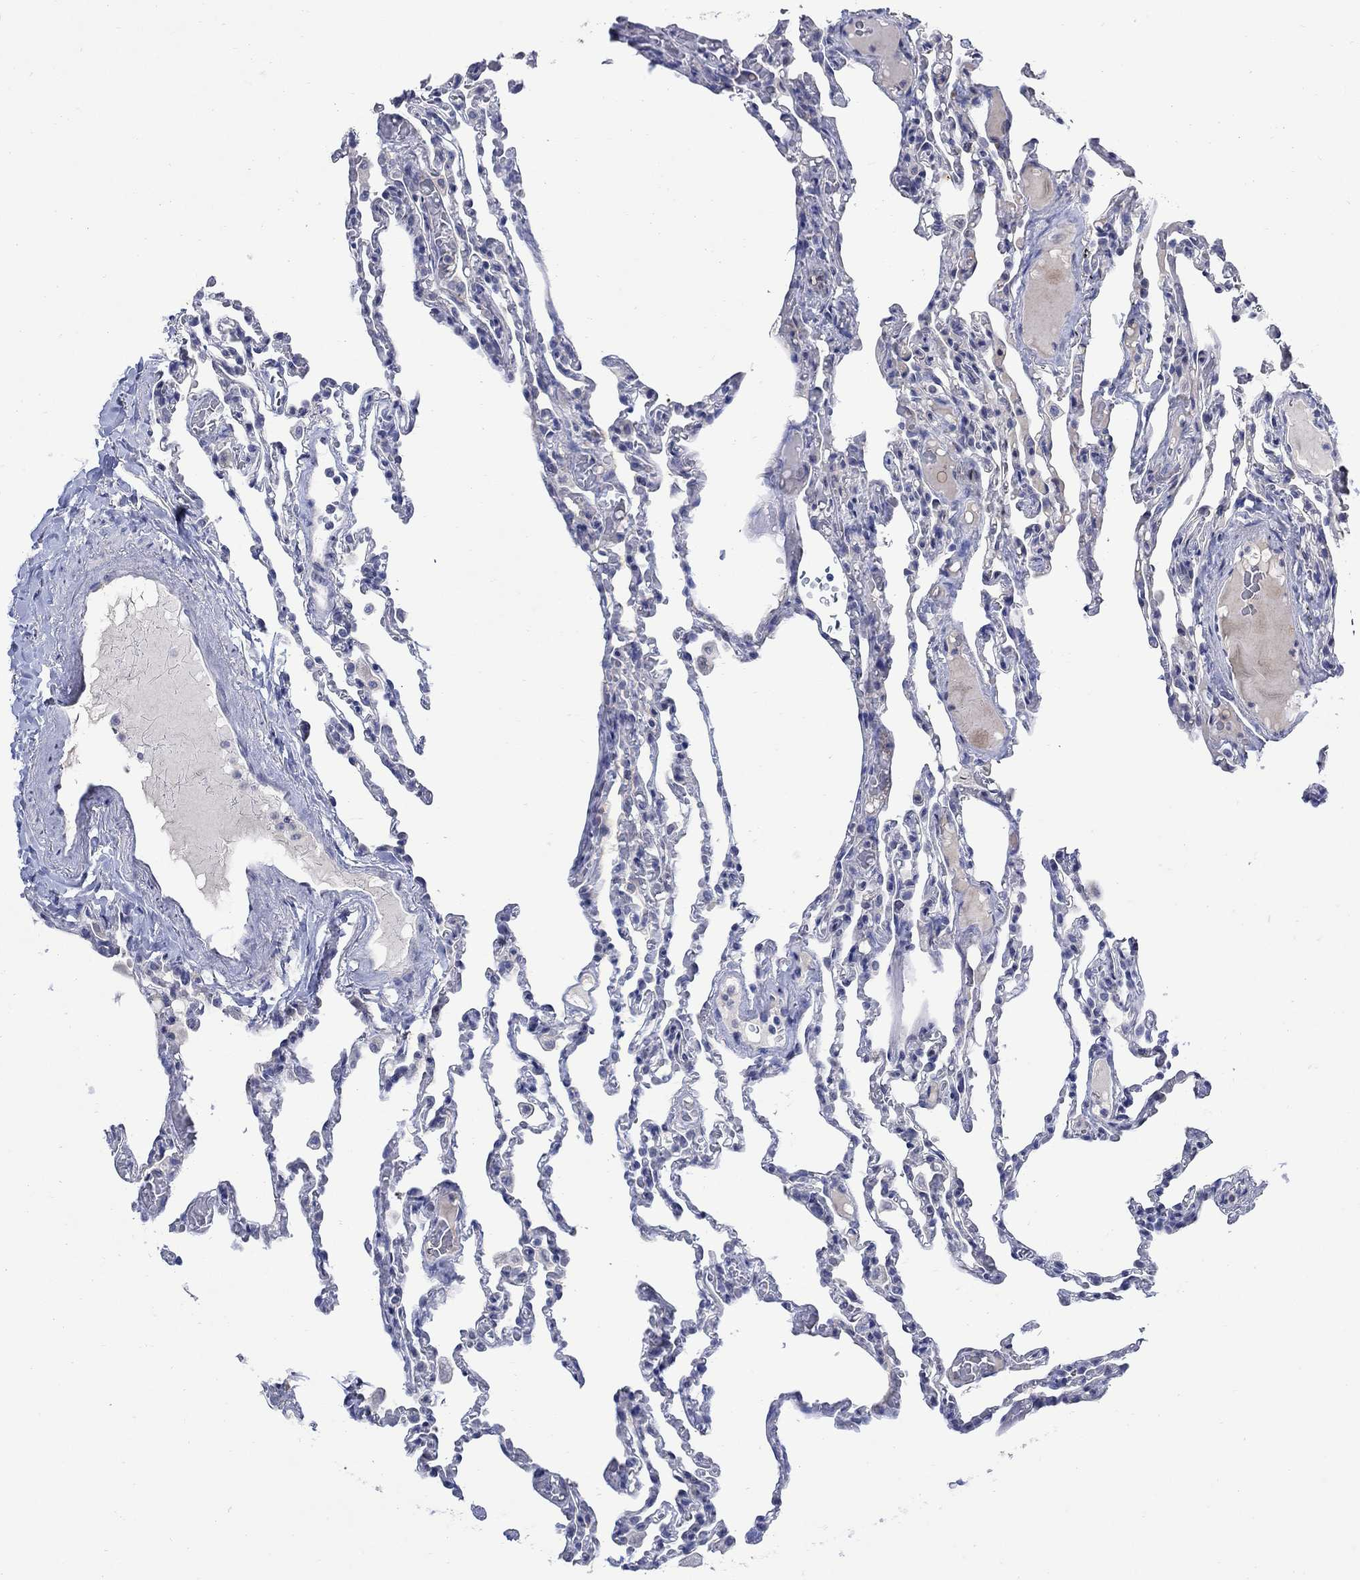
{"staining": {"intensity": "negative", "quantity": "none", "location": "none"}, "tissue": "lung", "cell_type": "Alveolar cells", "image_type": "normal", "snomed": [{"axis": "morphology", "description": "Normal tissue, NOS"}, {"axis": "topography", "description": "Lung"}], "caption": "Immunohistochemistry (IHC) of normal lung demonstrates no expression in alveolar cells.", "gene": "DLK1", "patient": {"sex": "female", "age": 43}}